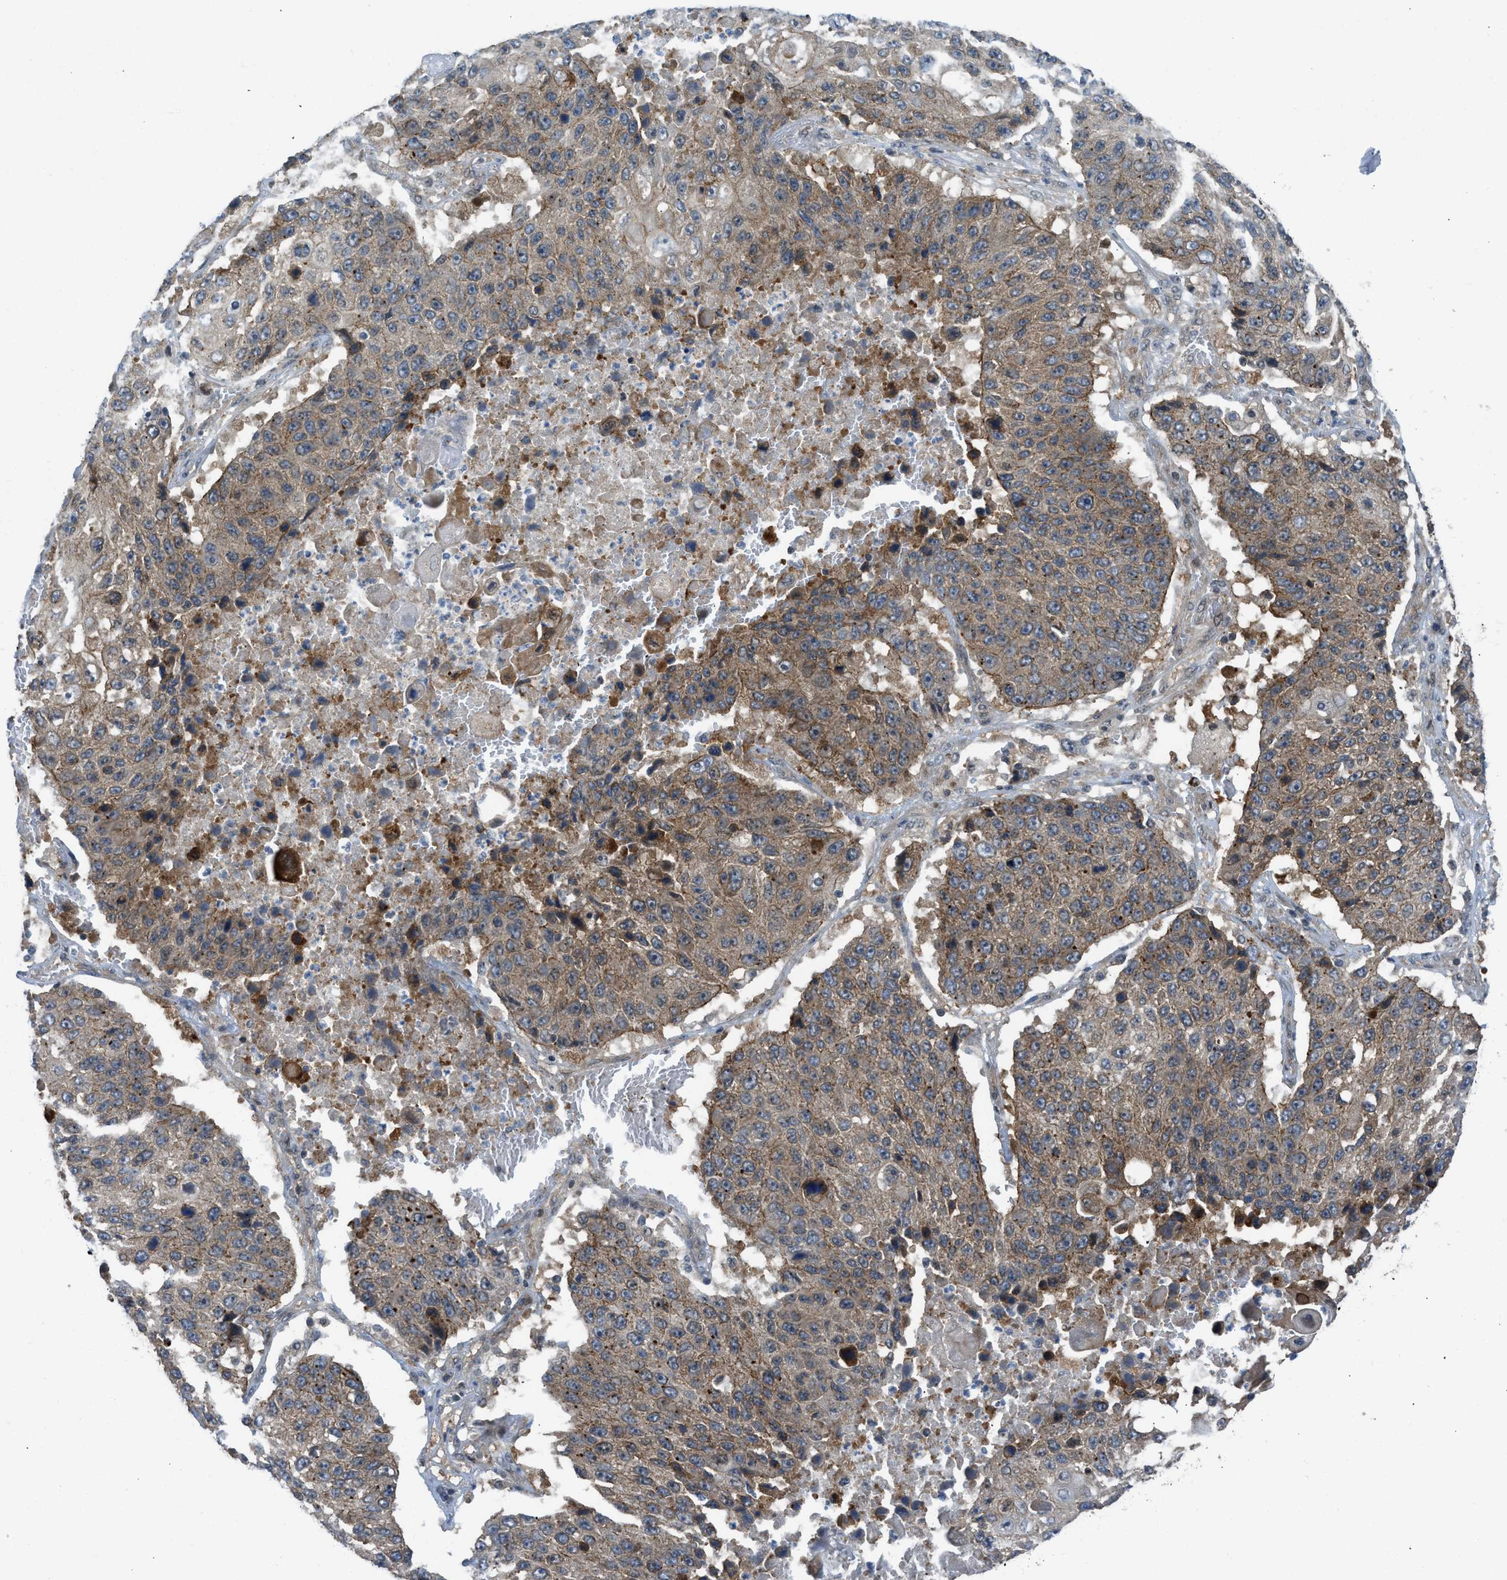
{"staining": {"intensity": "moderate", "quantity": ">75%", "location": "cytoplasmic/membranous"}, "tissue": "lung cancer", "cell_type": "Tumor cells", "image_type": "cancer", "snomed": [{"axis": "morphology", "description": "Squamous cell carcinoma, NOS"}, {"axis": "topography", "description": "Lung"}], "caption": "Brown immunohistochemical staining in human squamous cell carcinoma (lung) displays moderate cytoplasmic/membranous staining in approximately >75% of tumor cells.", "gene": "SESN2", "patient": {"sex": "male", "age": 61}}